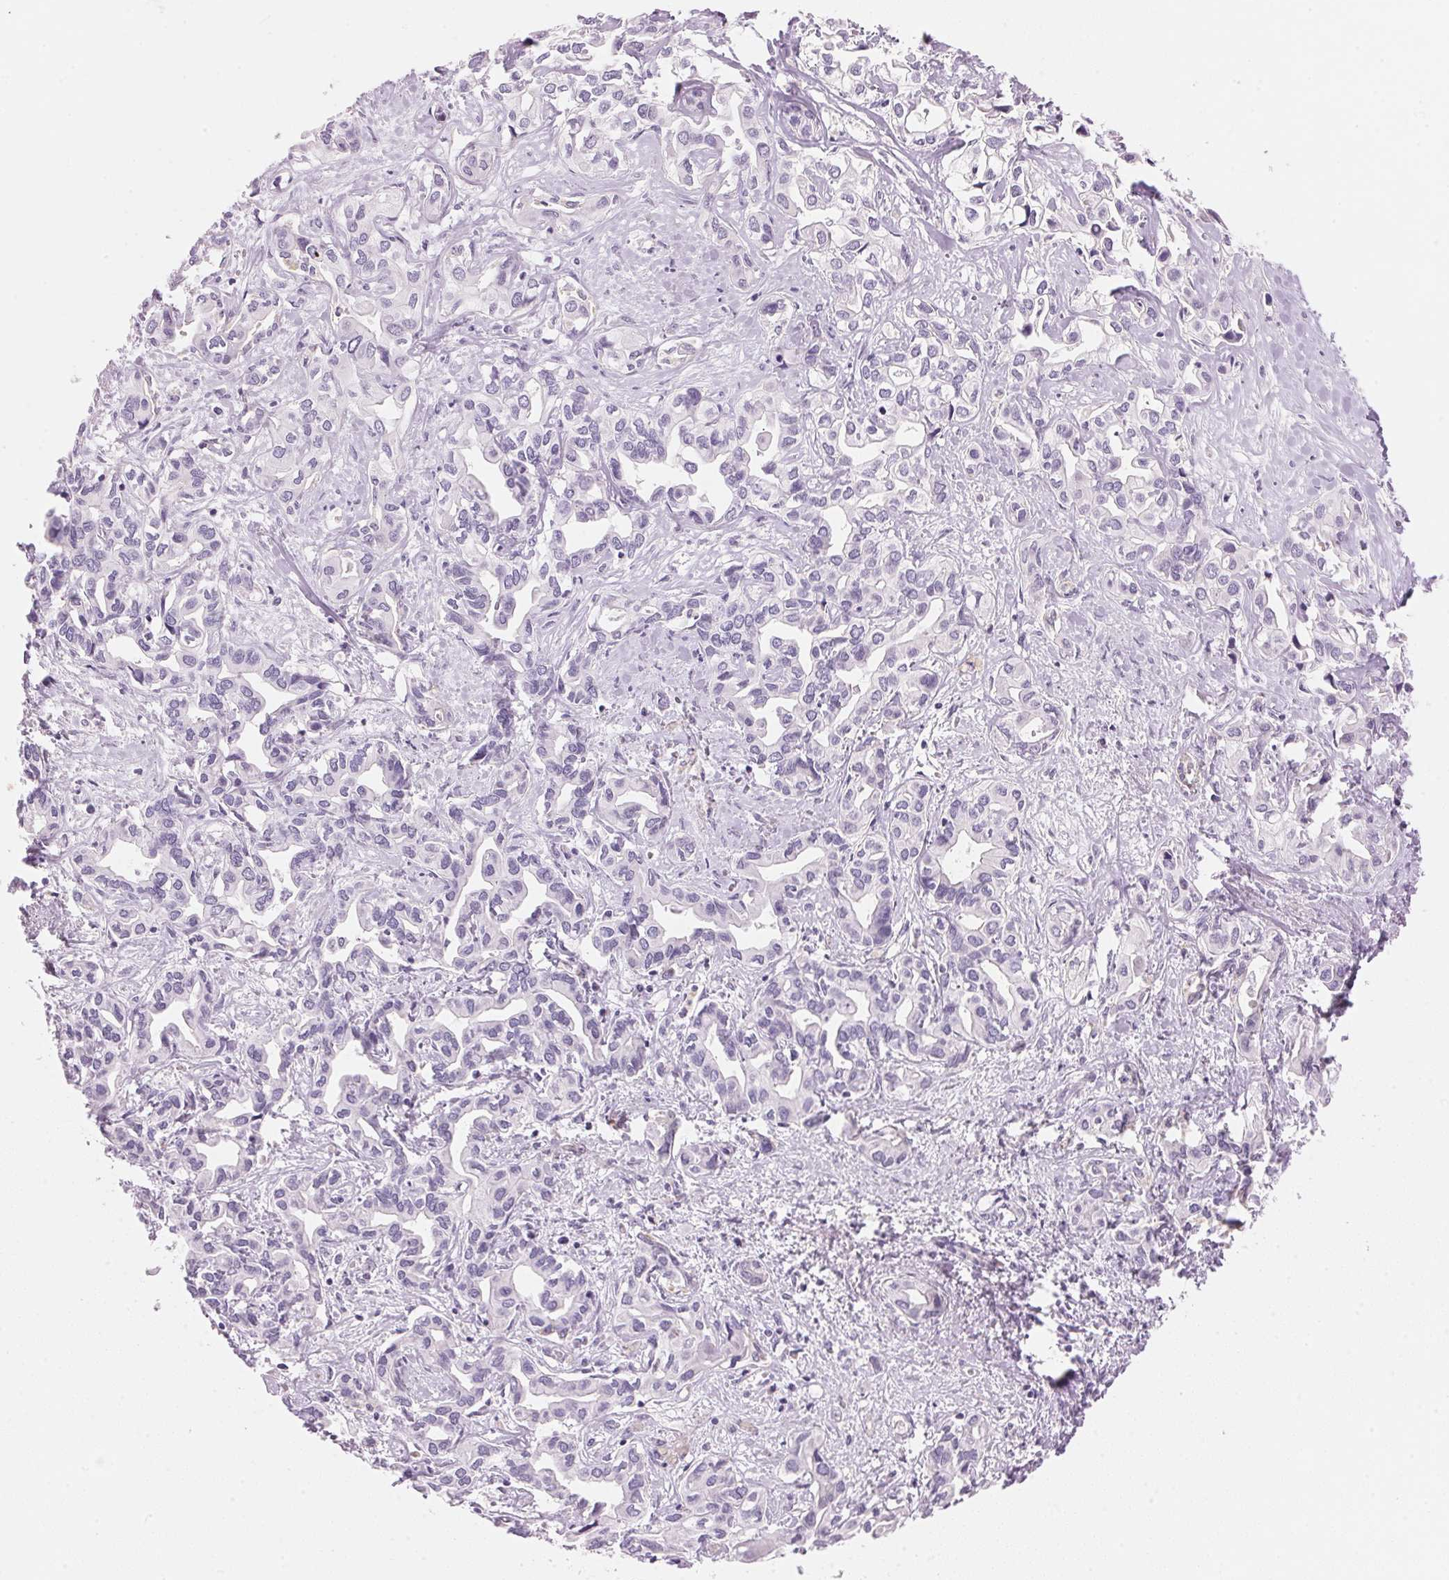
{"staining": {"intensity": "negative", "quantity": "none", "location": "none"}, "tissue": "liver cancer", "cell_type": "Tumor cells", "image_type": "cancer", "snomed": [{"axis": "morphology", "description": "Cholangiocarcinoma"}, {"axis": "topography", "description": "Liver"}], "caption": "Immunohistochemistry image of human liver cancer stained for a protein (brown), which shows no expression in tumor cells. Brightfield microscopy of immunohistochemistry (IHC) stained with DAB (3,3'-diaminobenzidine) (brown) and hematoxylin (blue), captured at high magnification.", "gene": "CYP11B1", "patient": {"sex": "female", "age": 64}}